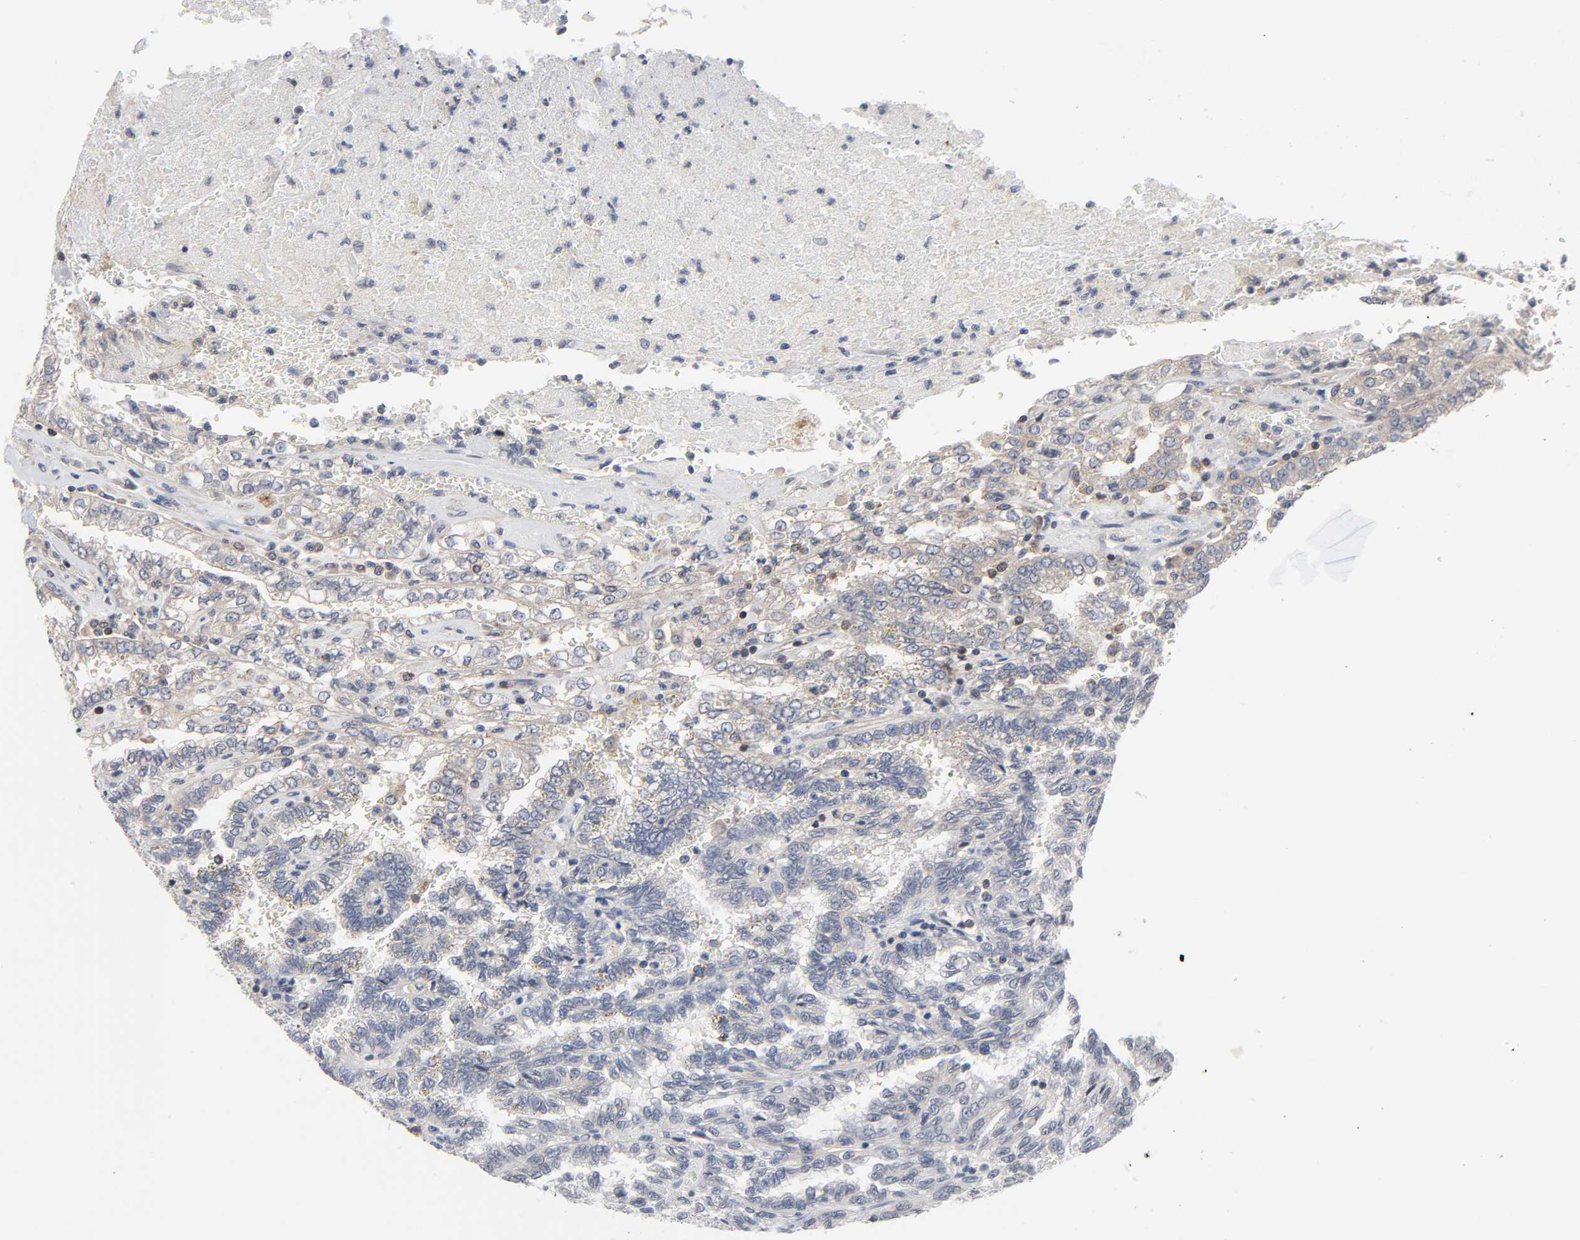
{"staining": {"intensity": "negative", "quantity": "none", "location": "none"}, "tissue": "renal cancer", "cell_type": "Tumor cells", "image_type": "cancer", "snomed": [{"axis": "morphology", "description": "Inflammation, NOS"}, {"axis": "morphology", "description": "Adenocarcinoma, NOS"}, {"axis": "topography", "description": "Kidney"}], "caption": "Human renal cancer stained for a protein using immunohistochemistry displays no expression in tumor cells.", "gene": "DDX10", "patient": {"sex": "male", "age": 68}}